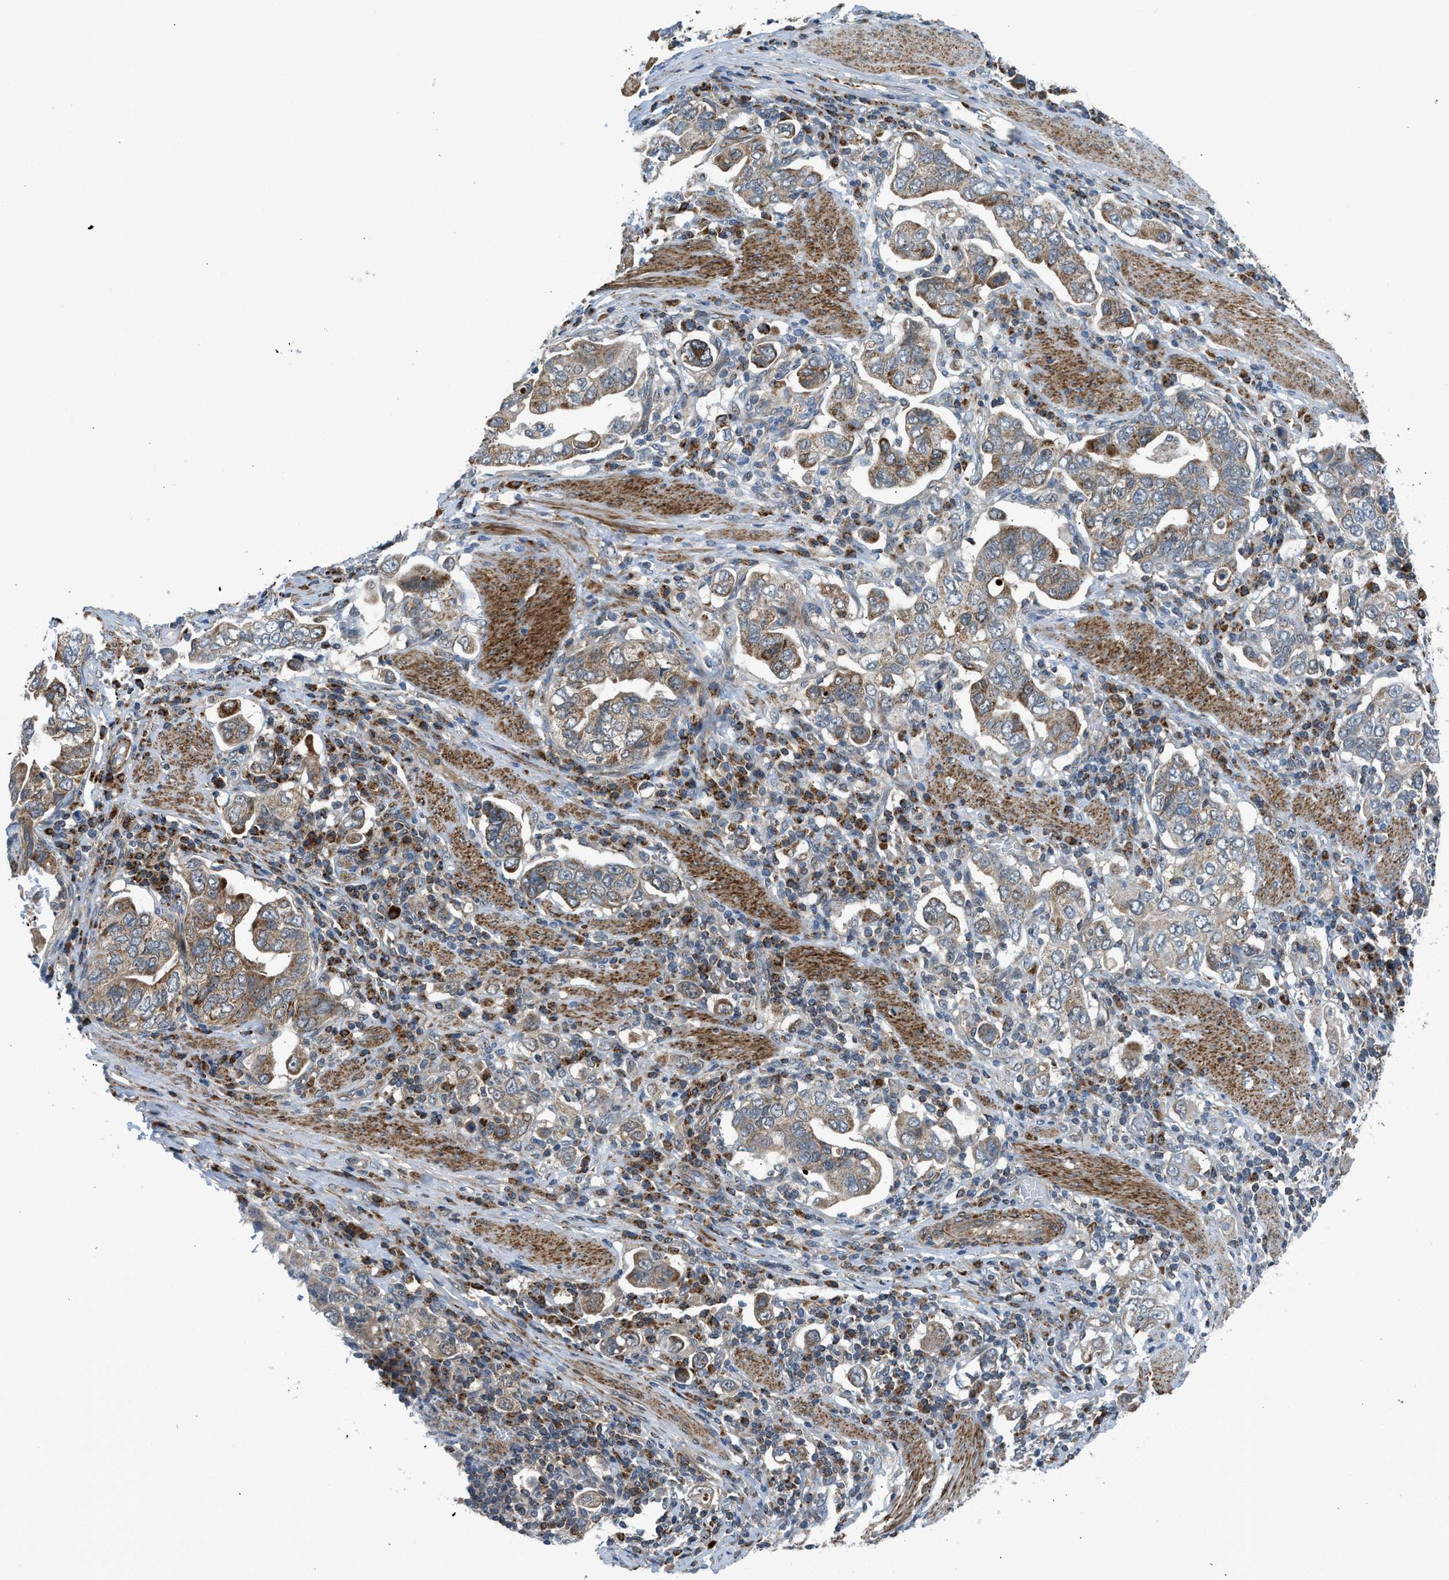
{"staining": {"intensity": "moderate", "quantity": "25%-75%", "location": "cytoplasmic/membranous"}, "tissue": "stomach cancer", "cell_type": "Tumor cells", "image_type": "cancer", "snomed": [{"axis": "morphology", "description": "Adenocarcinoma, NOS"}, {"axis": "topography", "description": "Stomach, upper"}], "caption": "Immunohistochemistry (IHC) of stomach cancer shows medium levels of moderate cytoplasmic/membranous expression in approximately 25%-75% of tumor cells. The staining was performed using DAB, with brown indicating positive protein expression. Nuclei are stained blue with hematoxylin.", "gene": "SESN2", "patient": {"sex": "male", "age": 62}}